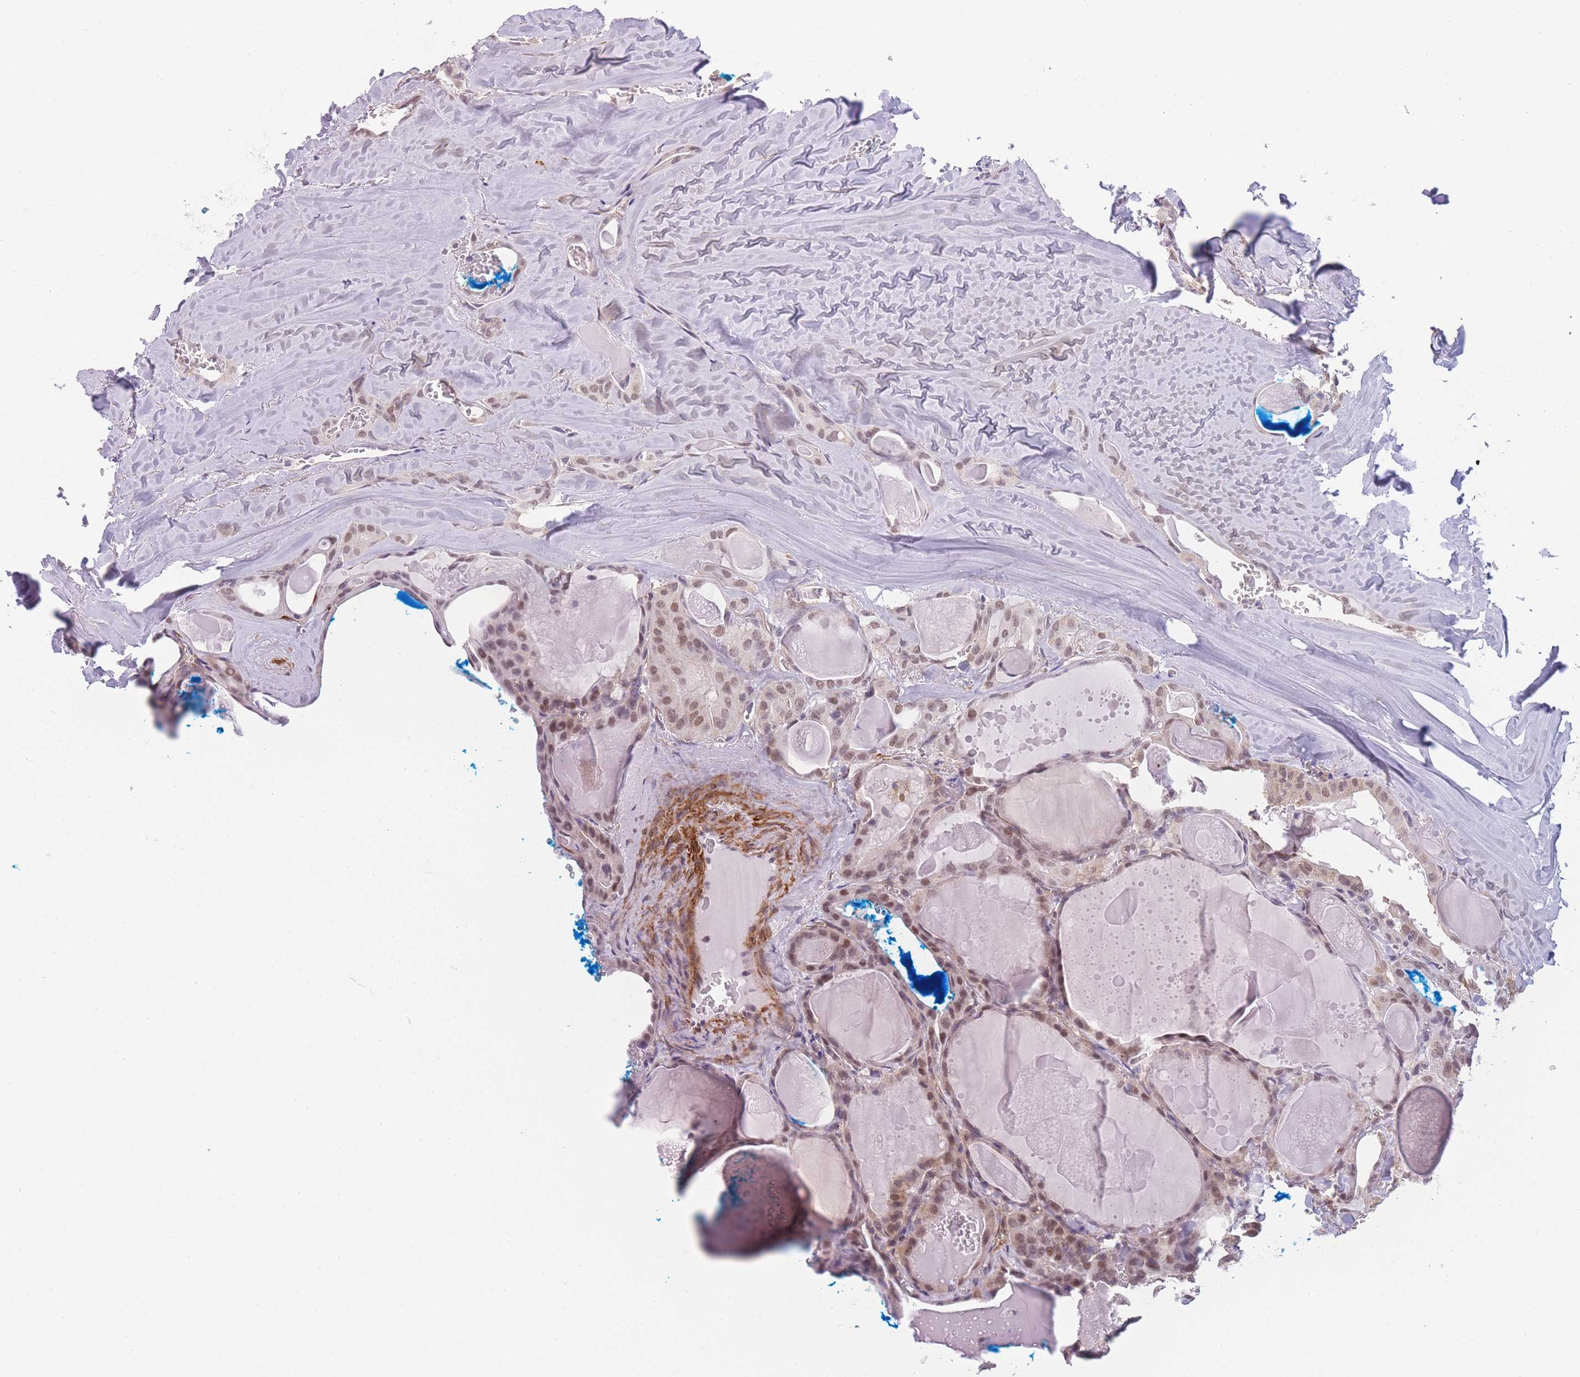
{"staining": {"intensity": "moderate", "quantity": ">75%", "location": "nuclear"}, "tissue": "thyroid cancer", "cell_type": "Tumor cells", "image_type": "cancer", "snomed": [{"axis": "morphology", "description": "Papillary adenocarcinoma, NOS"}, {"axis": "topography", "description": "Thyroid gland"}], "caption": "About >75% of tumor cells in human papillary adenocarcinoma (thyroid) reveal moderate nuclear protein positivity as visualized by brown immunohistochemical staining.", "gene": "SIN3B", "patient": {"sex": "male", "age": 52}}